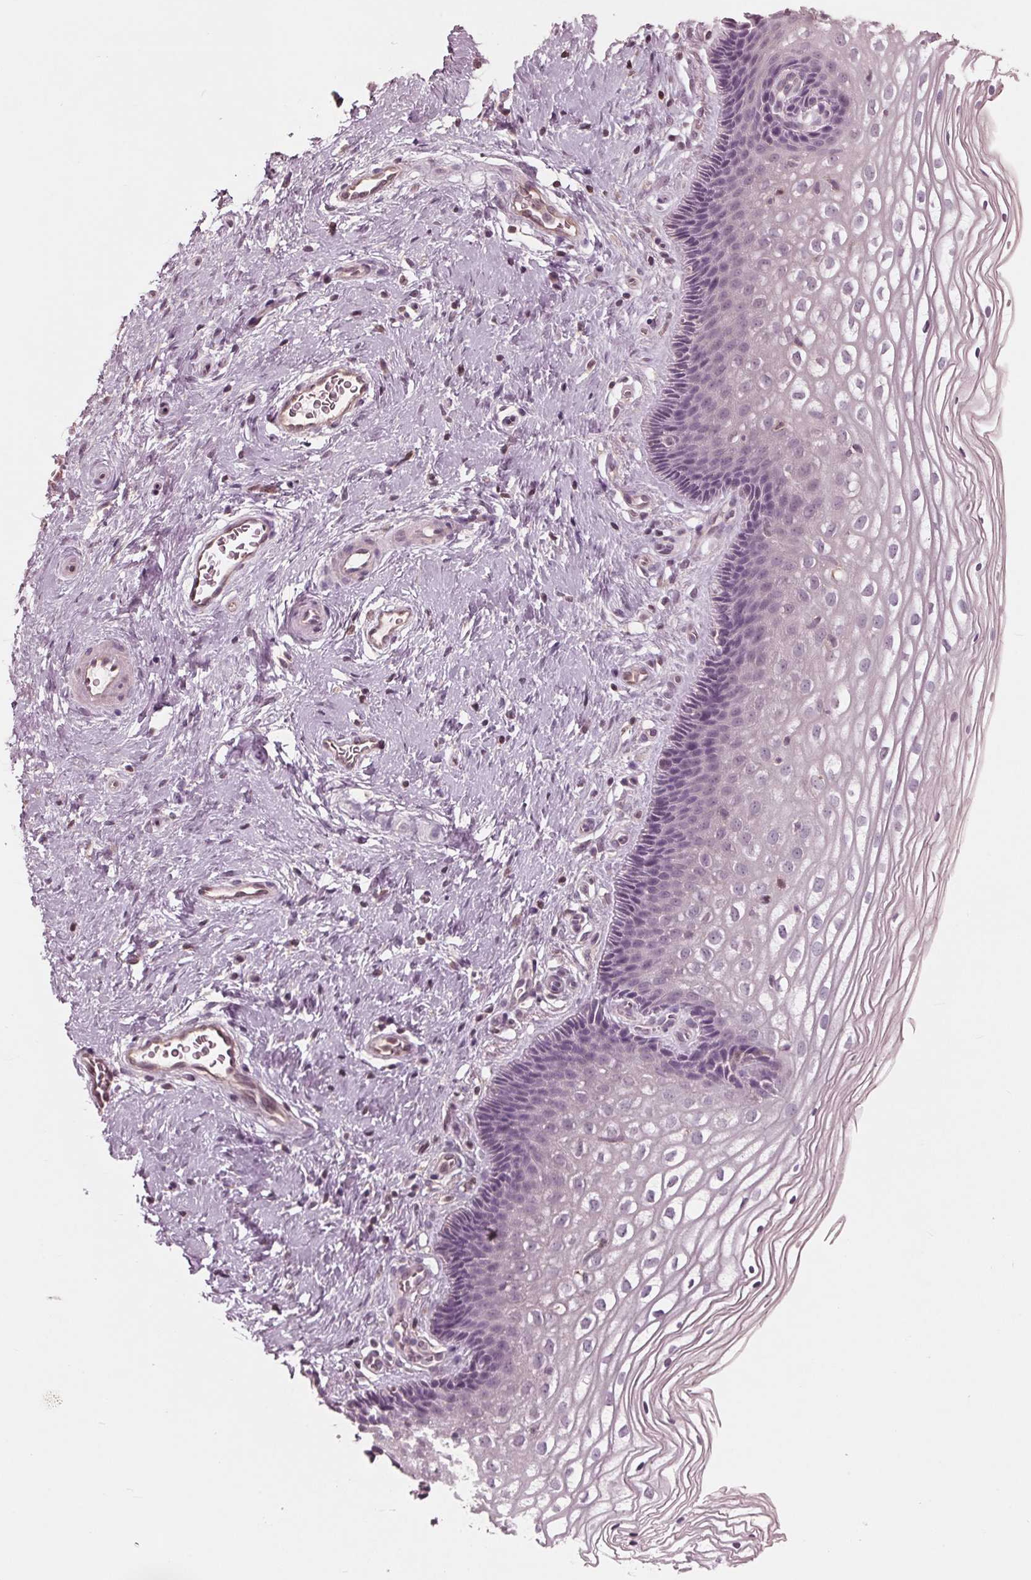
{"staining": {"intensity": "negative", "quantity": "none", "location": "none"}, "tissue": "cervix", "cell_type": "Glandular cells", "image_type": "normal", "snomed": [{"axis": "morphology", "description": "Normal tissue, NOS"}, {"axis": "topography", "description": "Cervix"}], "caption": "Cervix was stained to show a protein in brown. There is no significant positivity in glandular cells. (DAB immunohistochemistry (IHC), high magnification).", "gene": "ING3", "patient": {"sex": "female", "age": 34}}